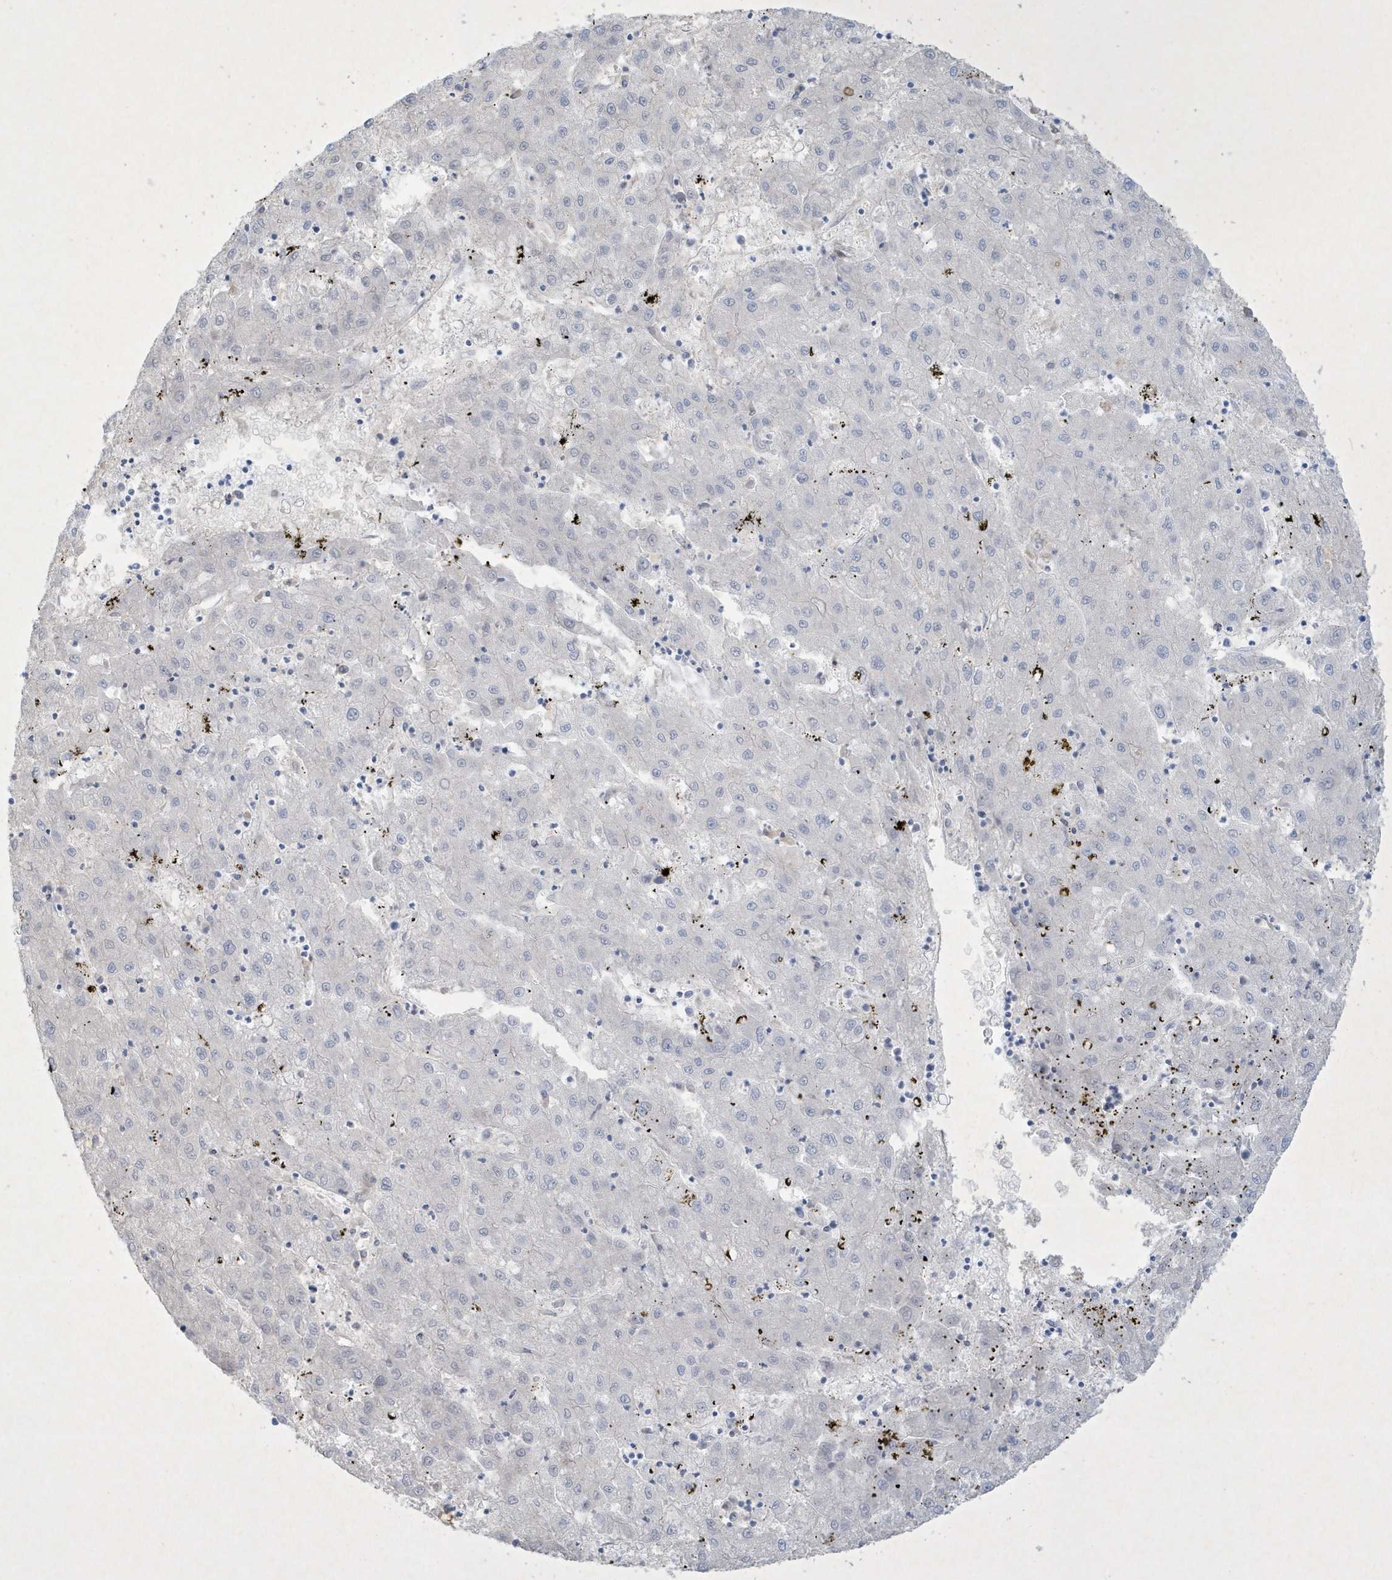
{"staining": {"intensity": "negative", "quantity": "none", "location": "none"}, "tissue": "liver cancer", "cell_type": "Tumor cells", "image_type": "cancer", "snomed": [{"axis": "morphology", "description": "Carcinoma, Hepatocellular, NOS"}, {"axis": "topography", "description": "Liver"}], "caption": "Immunohistochemistry (IHC) of hepatocellular carcinoma (liver) displays no positivity in tumor cells.", "gene": "CCDC24", "patient": {"sex": "male", "age": 72}}